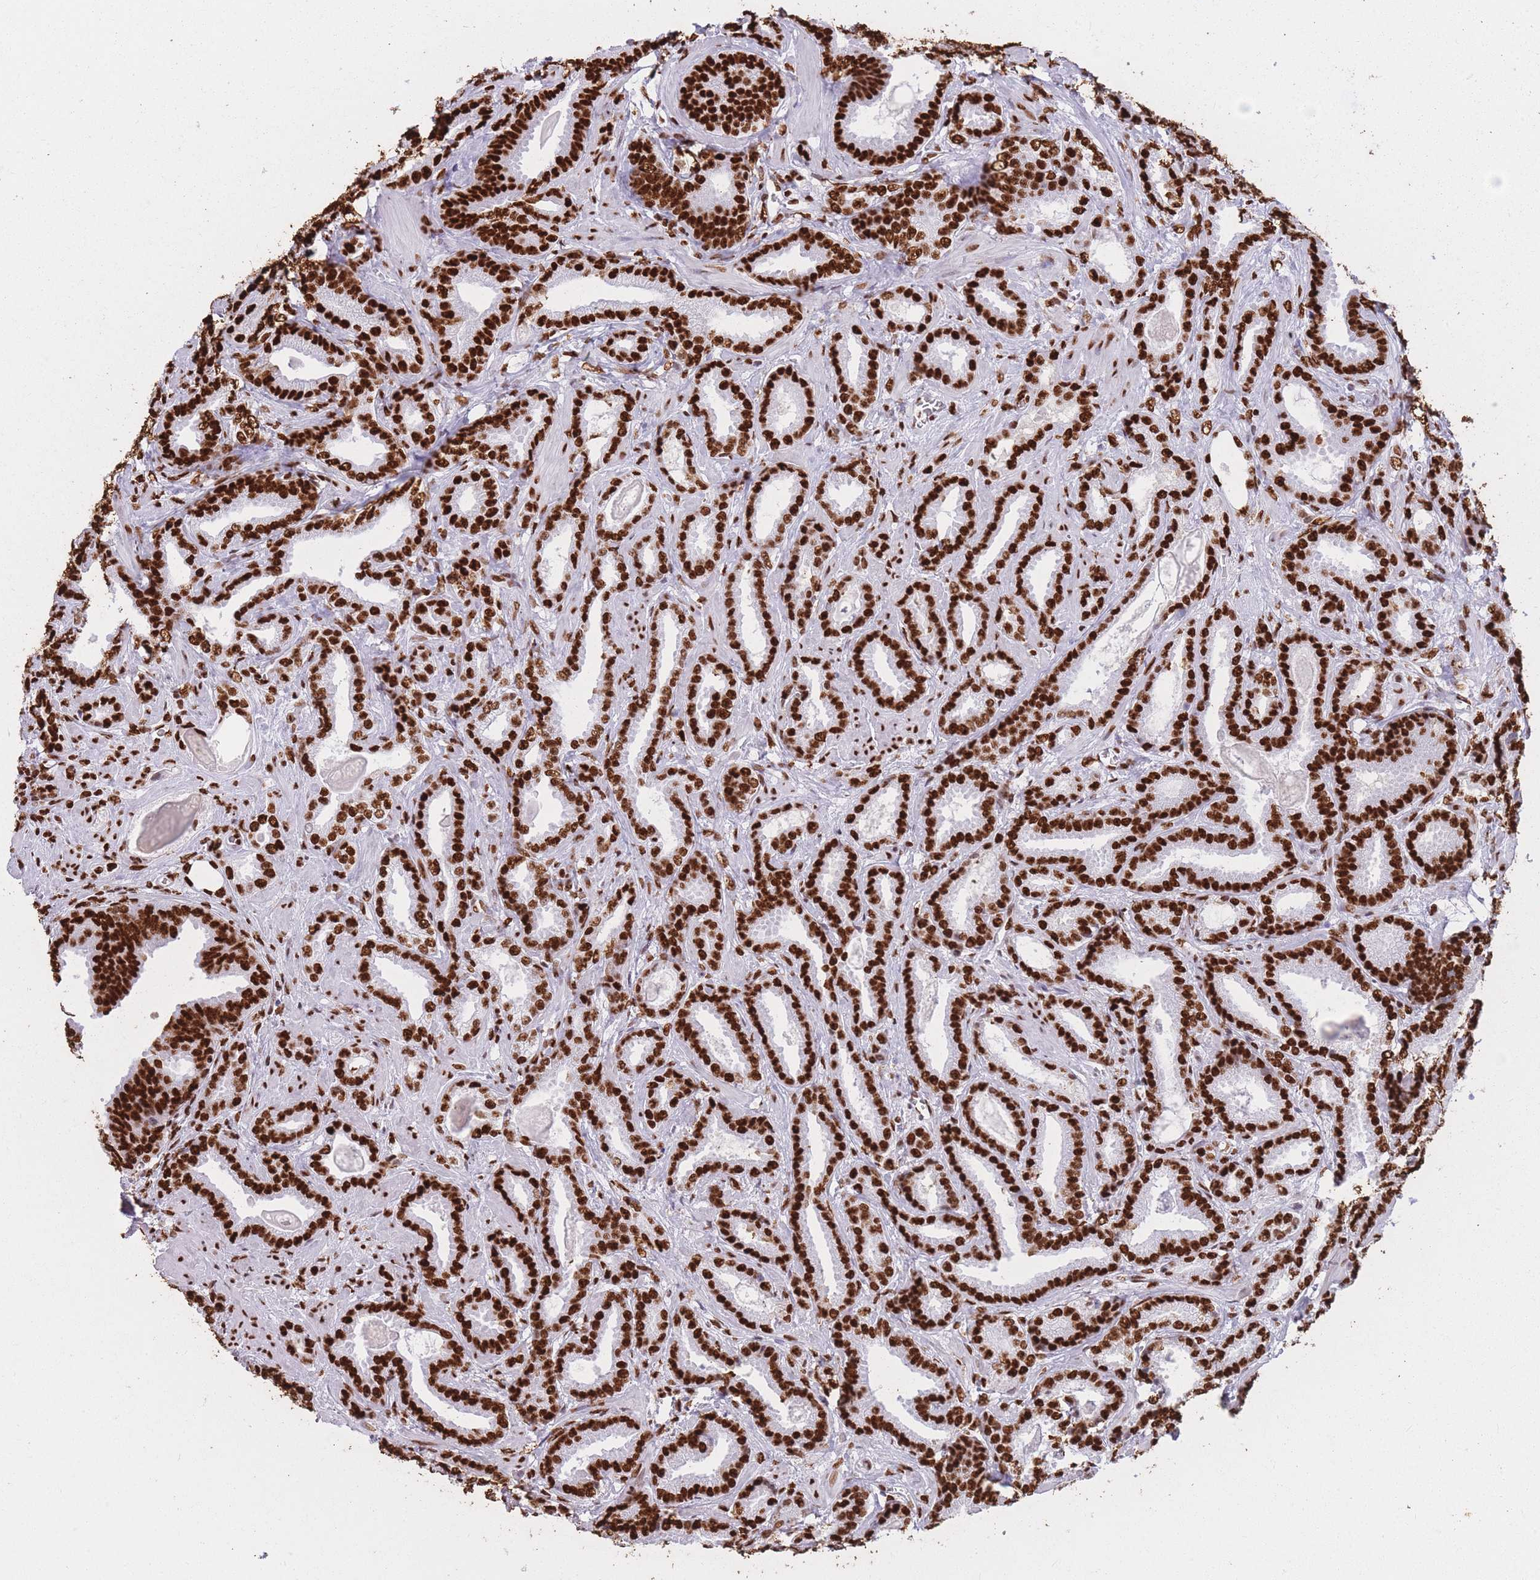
{"staining": {"intensity": "strong", "quantity": ">75%", "location": "nuclear"}, "tissue": "prostate cancer", "cell_type": "Tumor cells", "image_type": "cancer", "snomed": [{"axis": "morphology", "description": "Adenocarcinoma, Low grade"}, {"axis": "topography", "description": "Prostate"}], "caption": "Strong nuclear protein staining is seen in approximately >75% of tumor cells in prostate cancer.", "gene": "HNRNPUL1", "patient": {"sex": "male", "age": 62}}